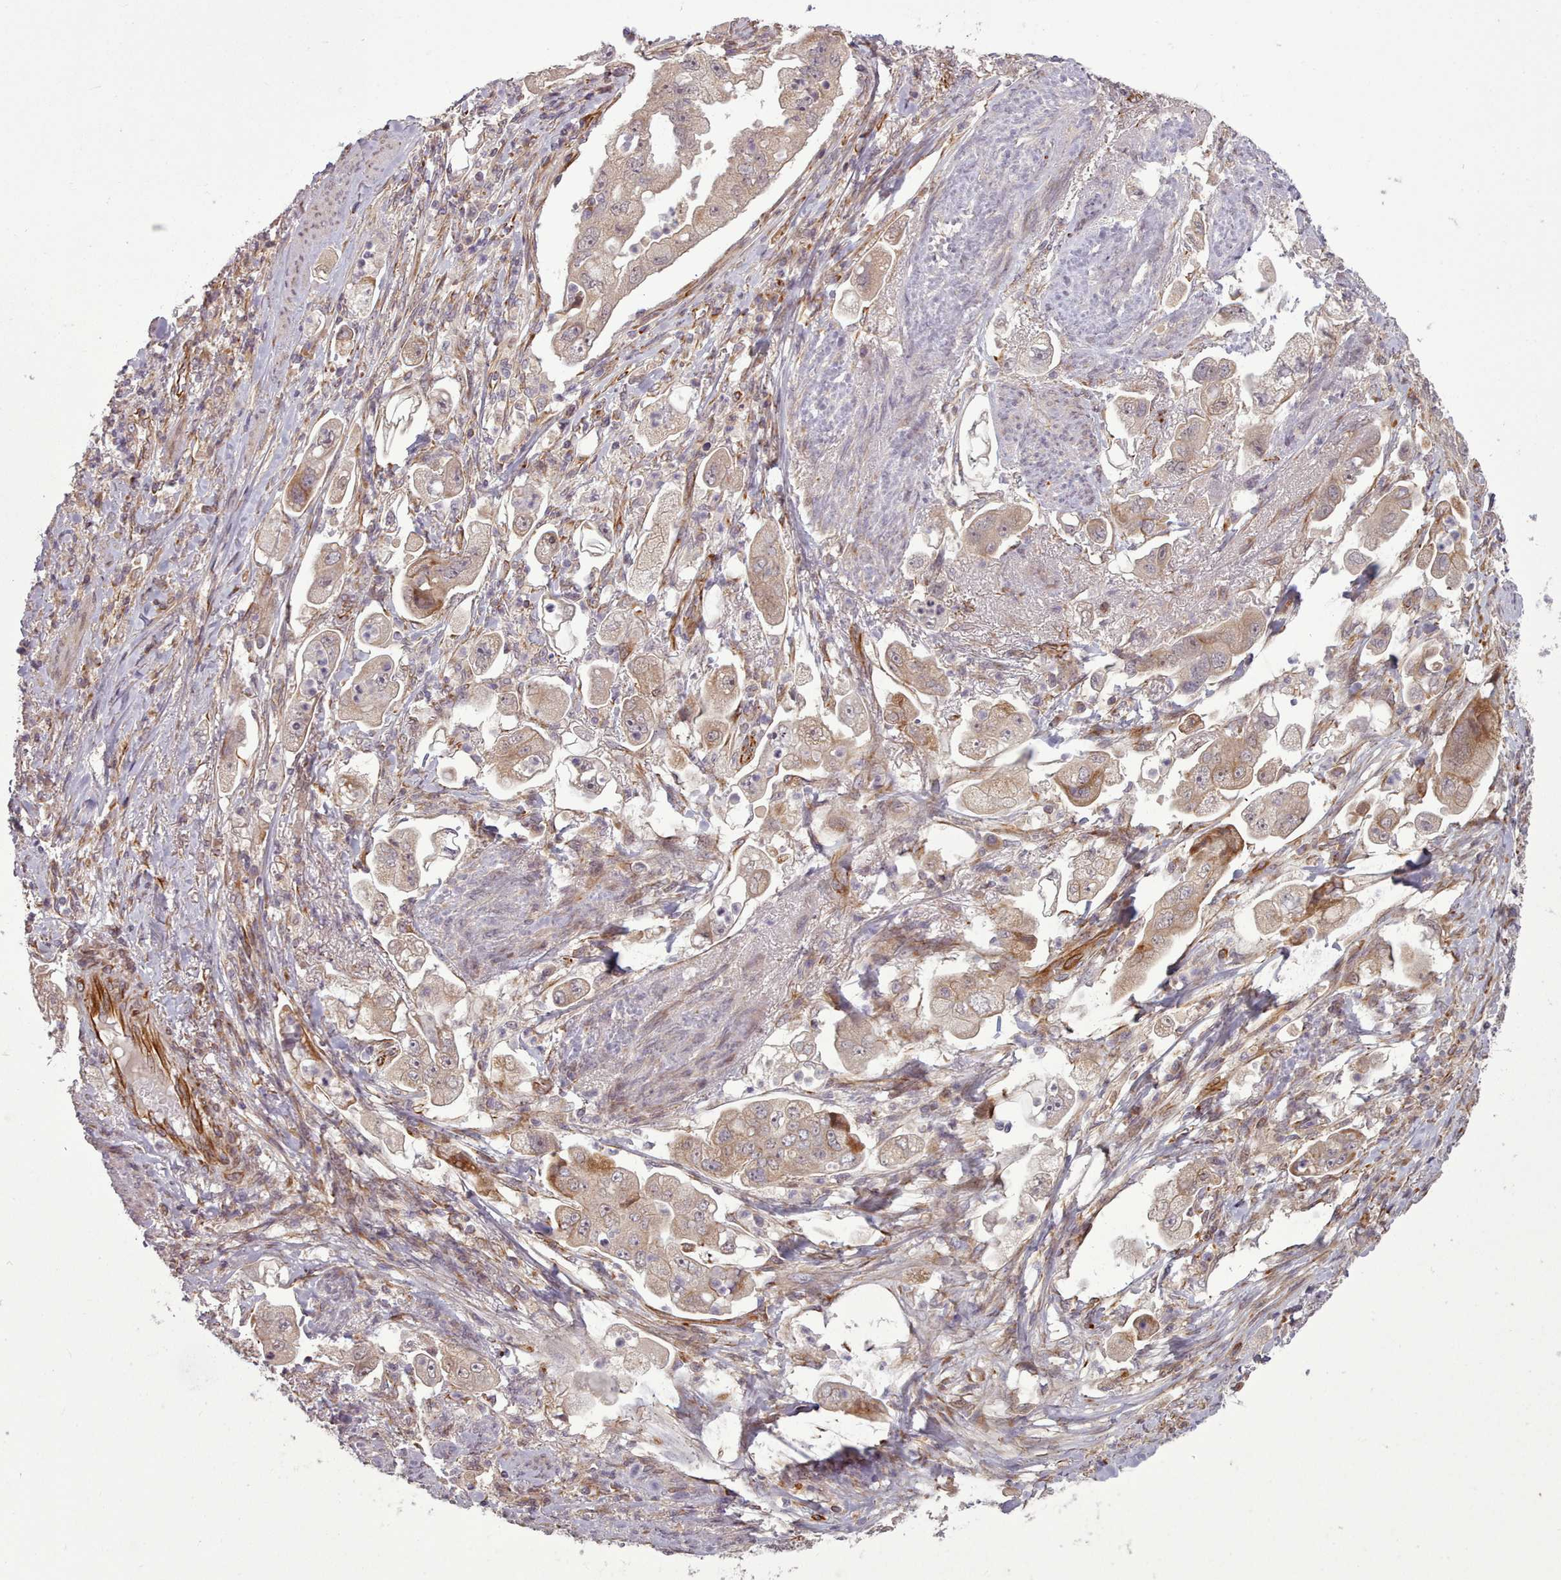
{"staining": {"intensity": "moderate", "quantity": "25%-75%", "location": "cytoplasmic/membranous"}, "tissue": "stomach cancer", "cell_type": "Tumor cells", "image_type": "cancer", "snomed": [{"axis": "morphology", "description": "Adenocarcinoma, NOS"}, {"axis": "topography", "description": "Stomach"}], "caption": "Tumor cells show medium levels of moderate cytoplasmic/membranous positivity in about 25%-75% of cells in stomach cancer (adenocarcinoma).", "gene": "GBGT1", "patient": {"sex": "male", "age": 62}}